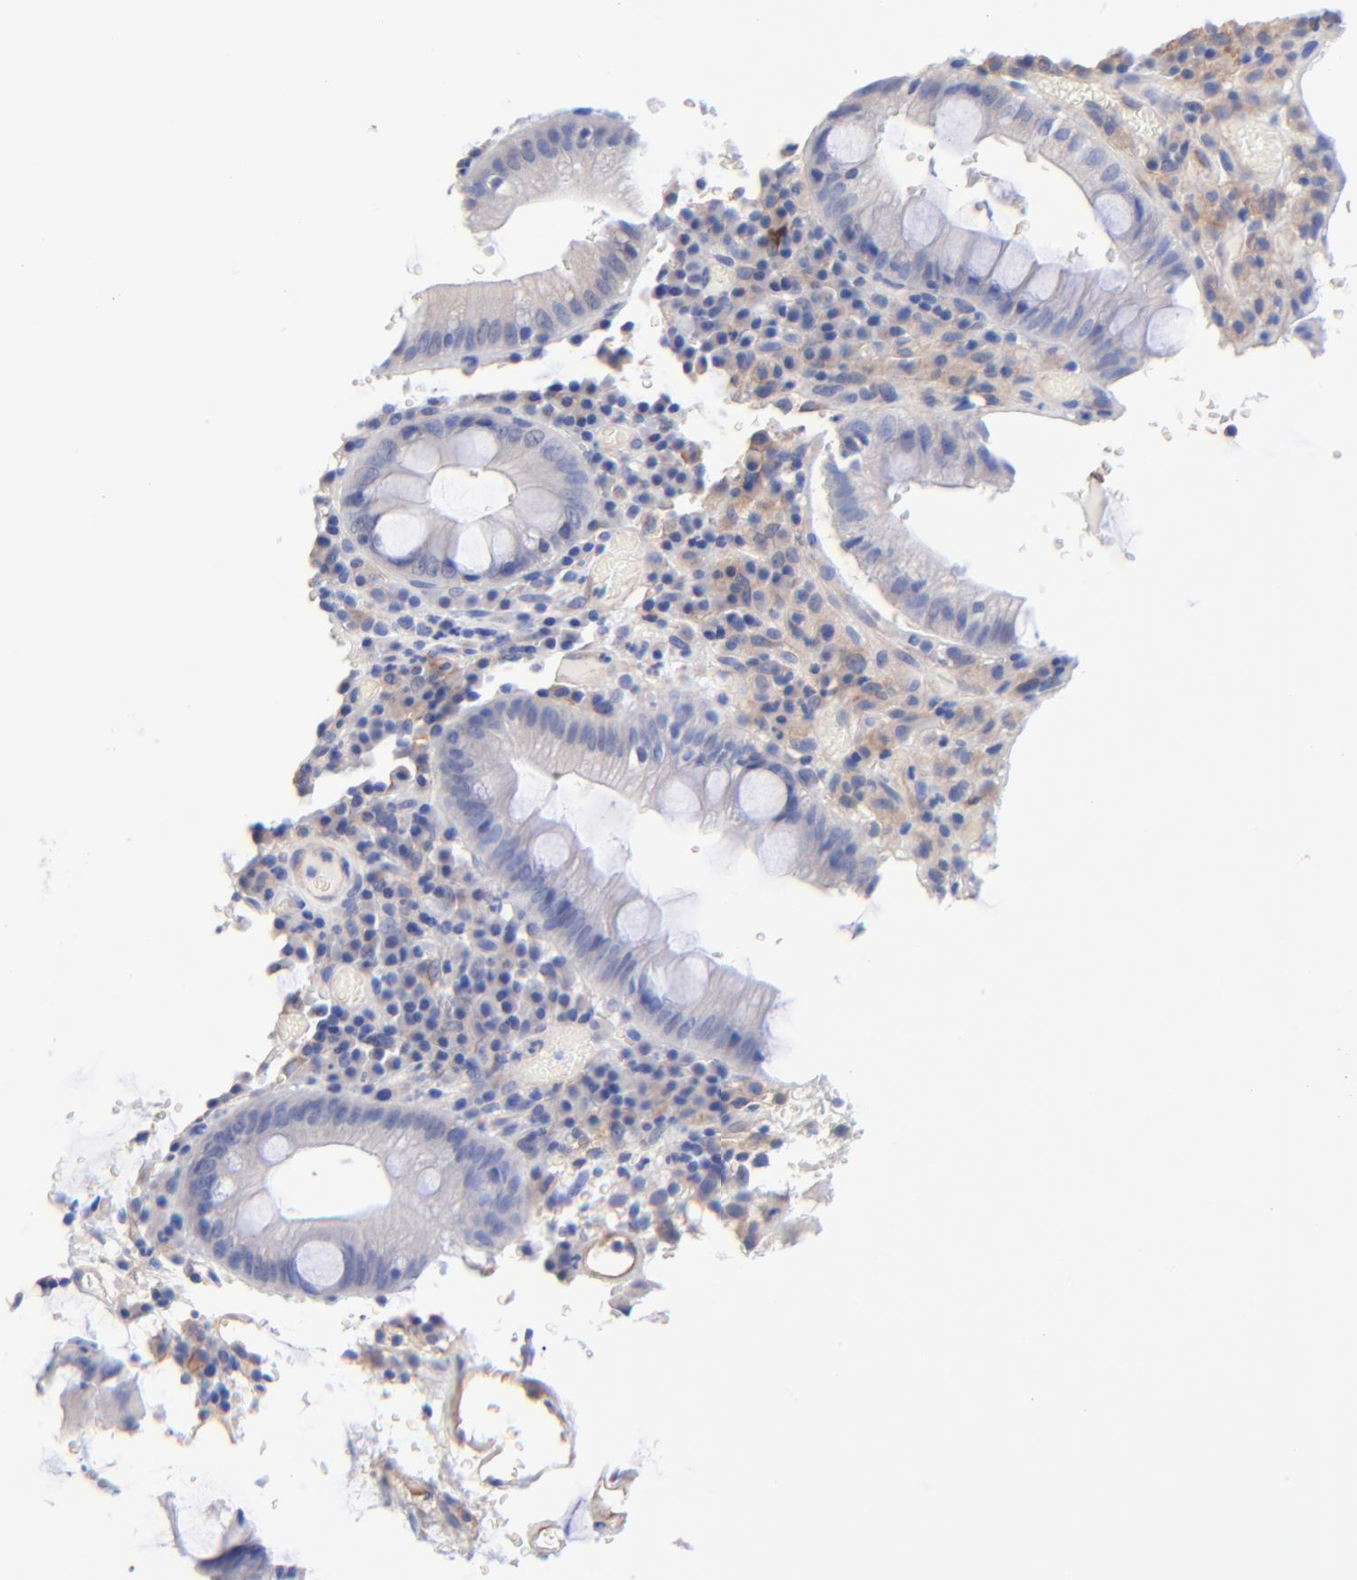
{"staining": {"intensity": "weak", "quantity": "<25%", "location": "cytoplasmic/membranous"}, "tissue": "colorectal cancer", "cell_type": "Tumor cells", "image_type": "cancer", "snomed": [{"axis": "morphology", "description": "Normal tissue, NOS"}, {"axis": "morphology", "description": "Adenocarcinoma, NOS"}, {"axis": "topography", "description": "Colon"}], "caption": "Tumor cells are negative for brown protein staining in colorectal cancer (adenocarcinoma).", "gene": "SLC44A2", "patient": {"sex": "female", "age": 78}}